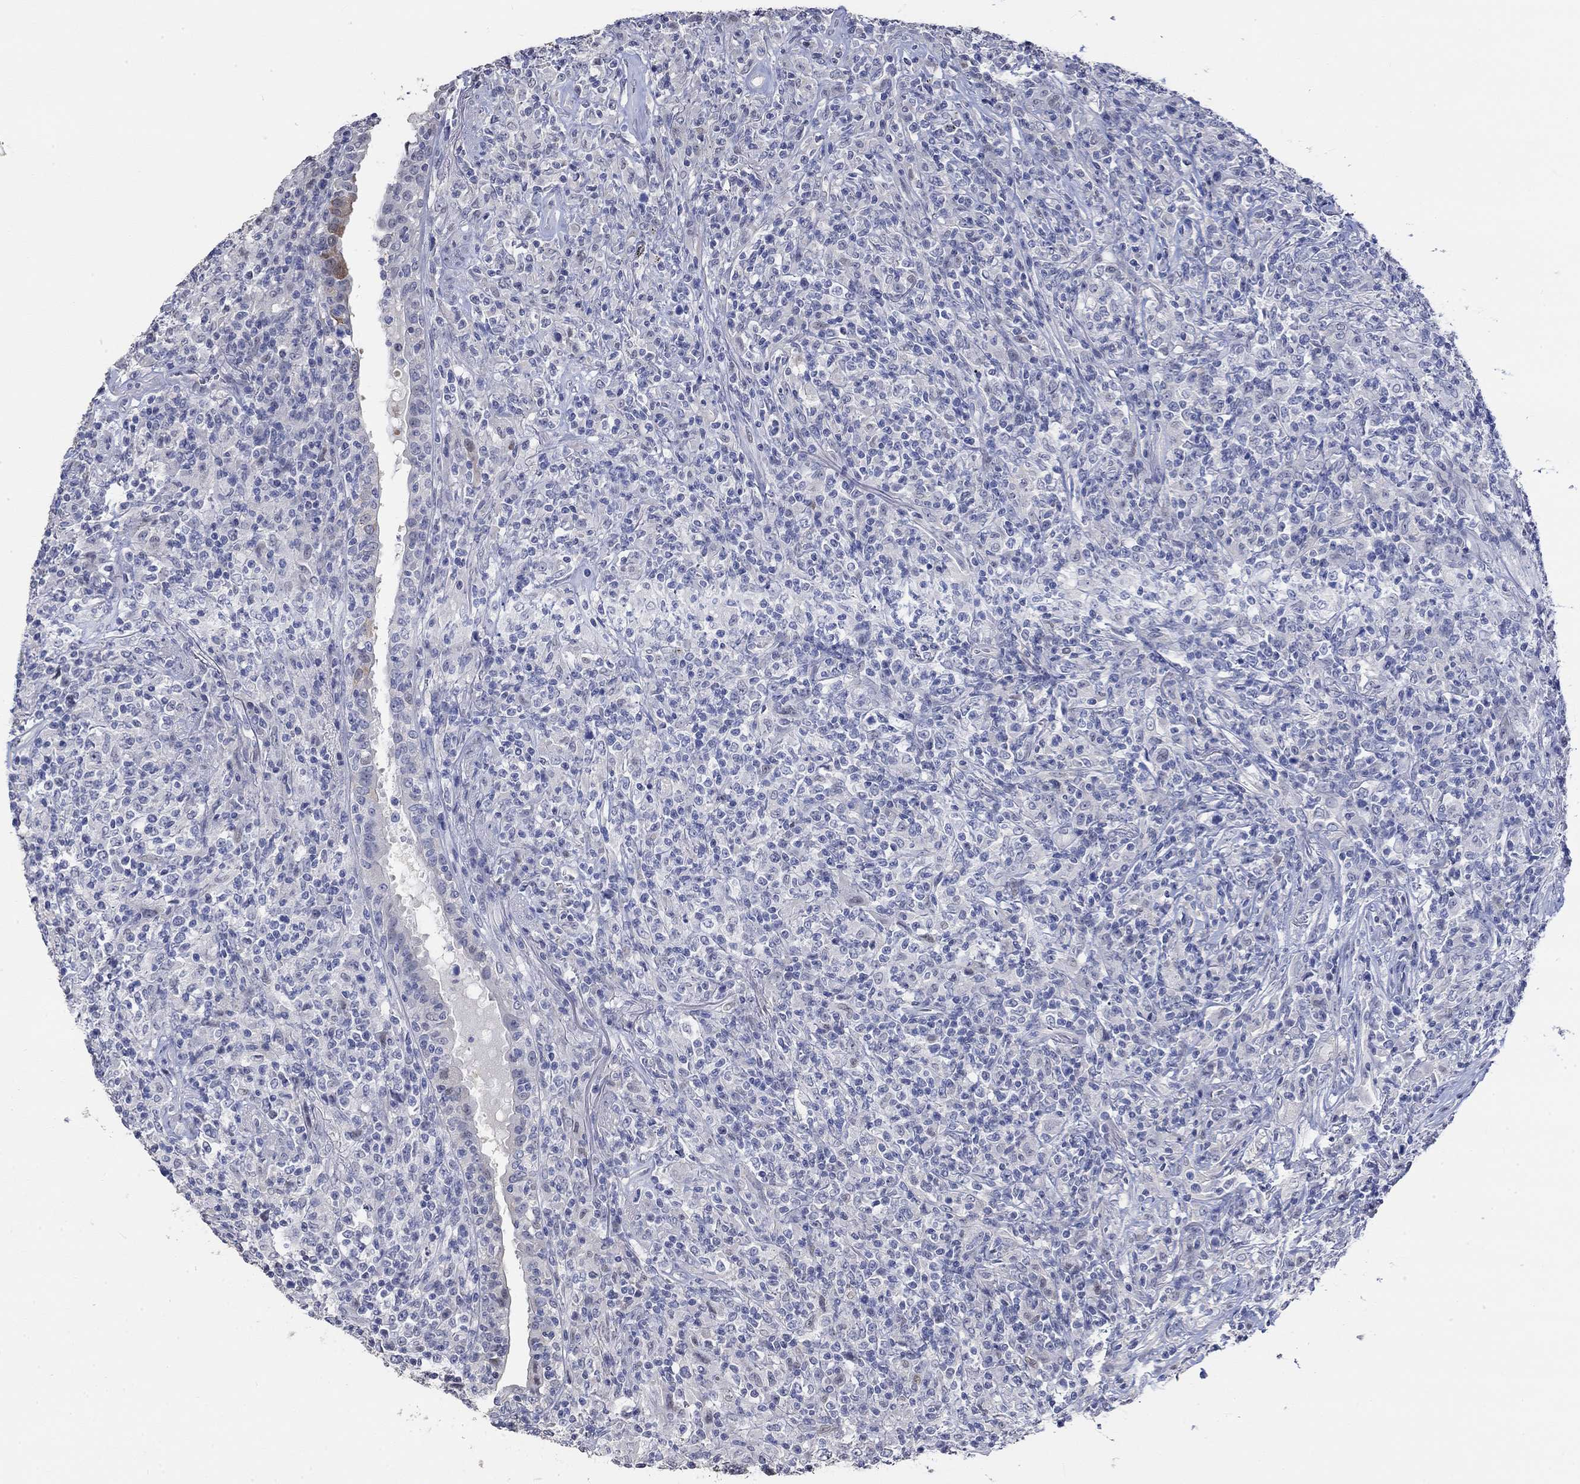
{"staining": {"intensity": "negative", "quantity": "none", "location": "none"}, "tissue": "lymphoma", "cell_type": "Tumor cells", "image_type": "cancer", "snomed": [{"axis": "morphology", "description": "Malignant lymphoma, non-Hodgkin's type, High grade"}, {"axis": "topography", "description": "Lung"}], "caption": "The micrograph exhibits no staining of tumor cells in lymphoma. The staining was performed using DAB (3,3'-diaminobenzidine) to visualize the protein expression in brown, while the nuclei were stained in blue with hematoxylin (Magnification: 20x).", "gene": "PNMA5", "patient": {"sex": "male", "age": 79}}